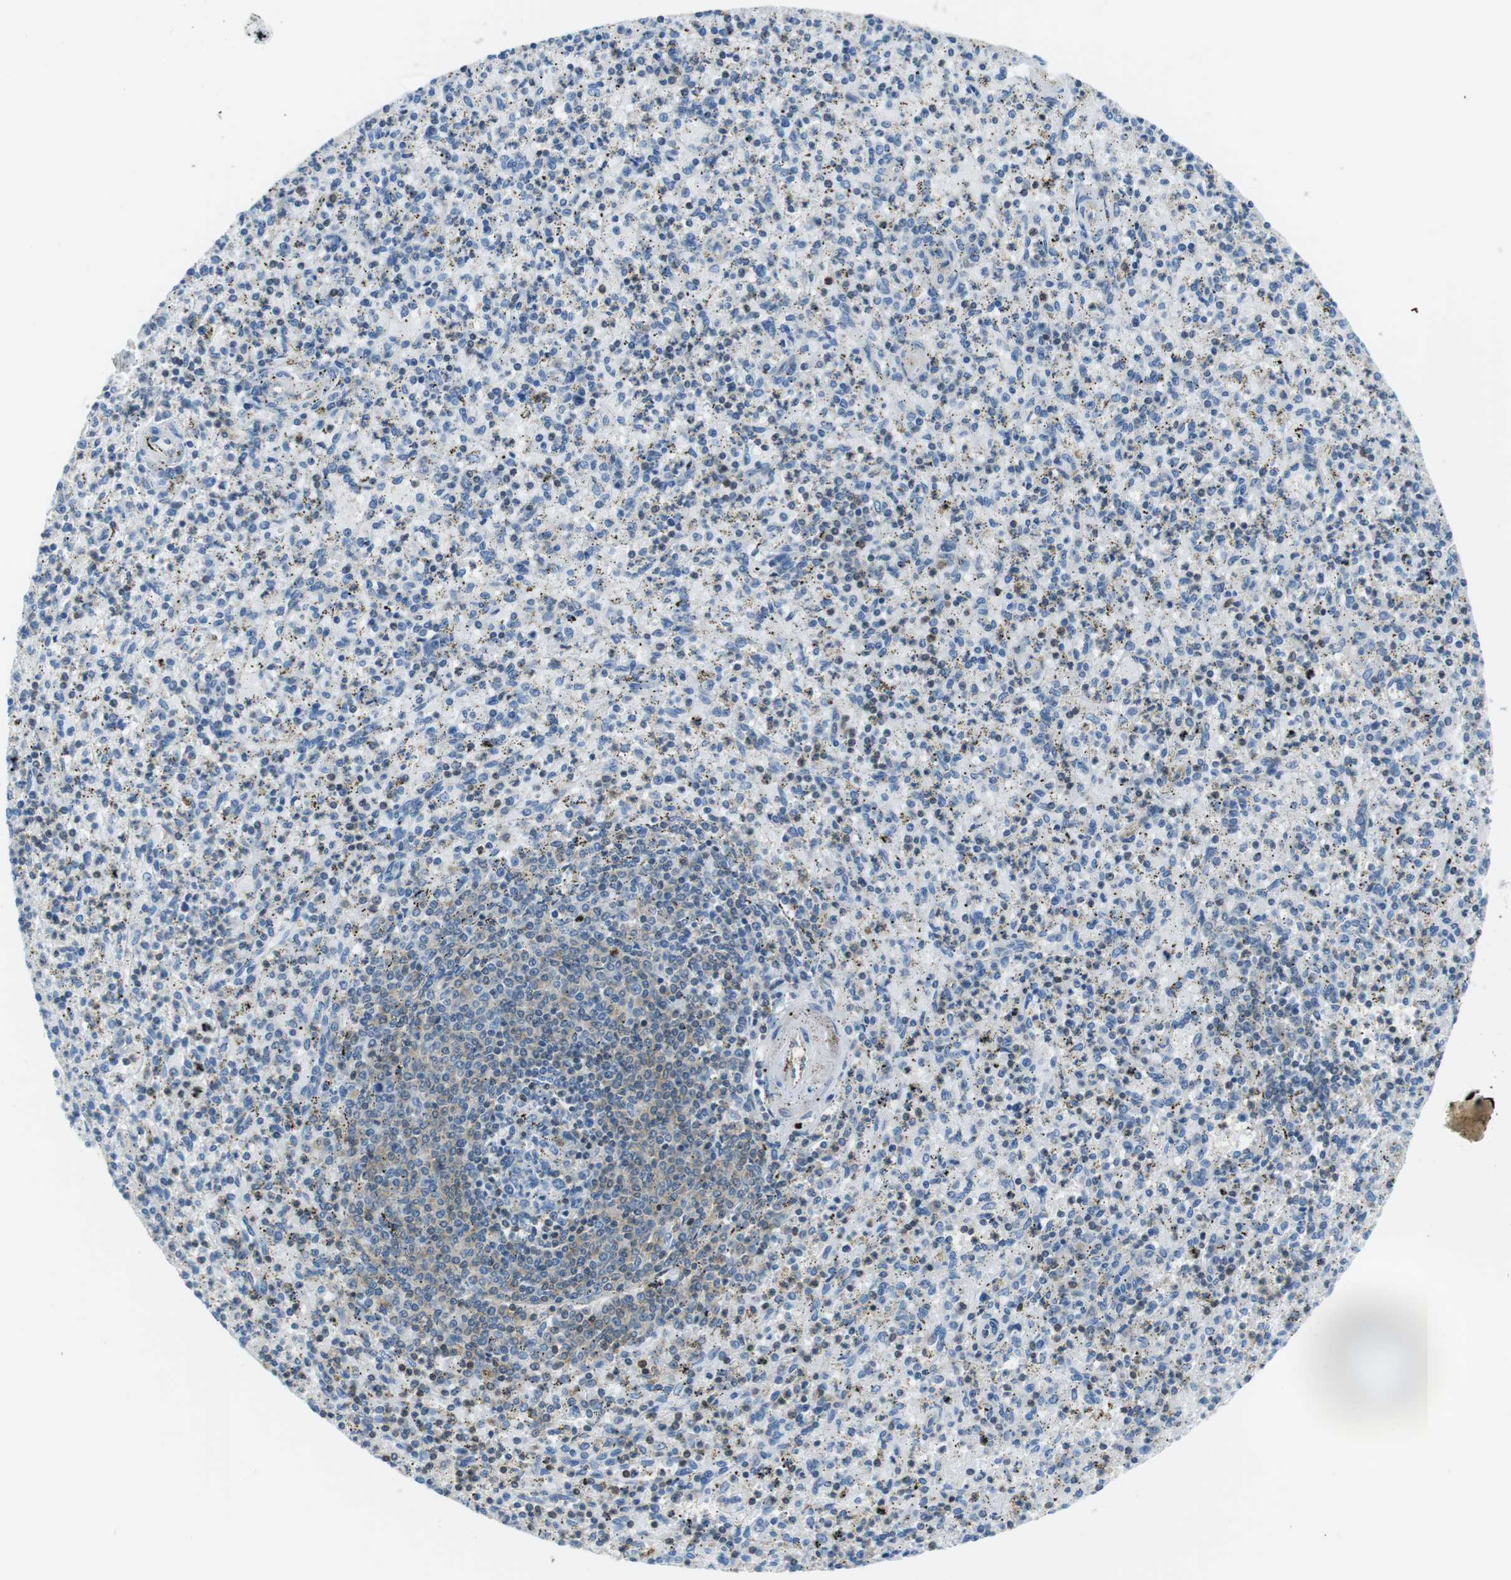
{"staining": {"intensity": "moderate", "quantity": "<25%", "location": "cytoplasmic/membranous"}, "tissue": "spleen", "cell_type": "Cells in red pulp", "image_type": "normal", "snomed": [{"axis": "morphology", "description": "Normal tissue, NOS"}, {"axis": "topography", "description": "Spleen"}], "caption": "Immunohistochemistry (IHC) photomicrograph of unremarkable spleen: spleen stained using immunohistochemistry (IHC) demonstrates low levels of moderate protein expression localized specifically in the cytoplasmic/membranous of cells in red pulp, appearing as a cytoplasmic/membranous brown color.", "gene": "TES", "patient": {"sex": "male", "age": 72}}